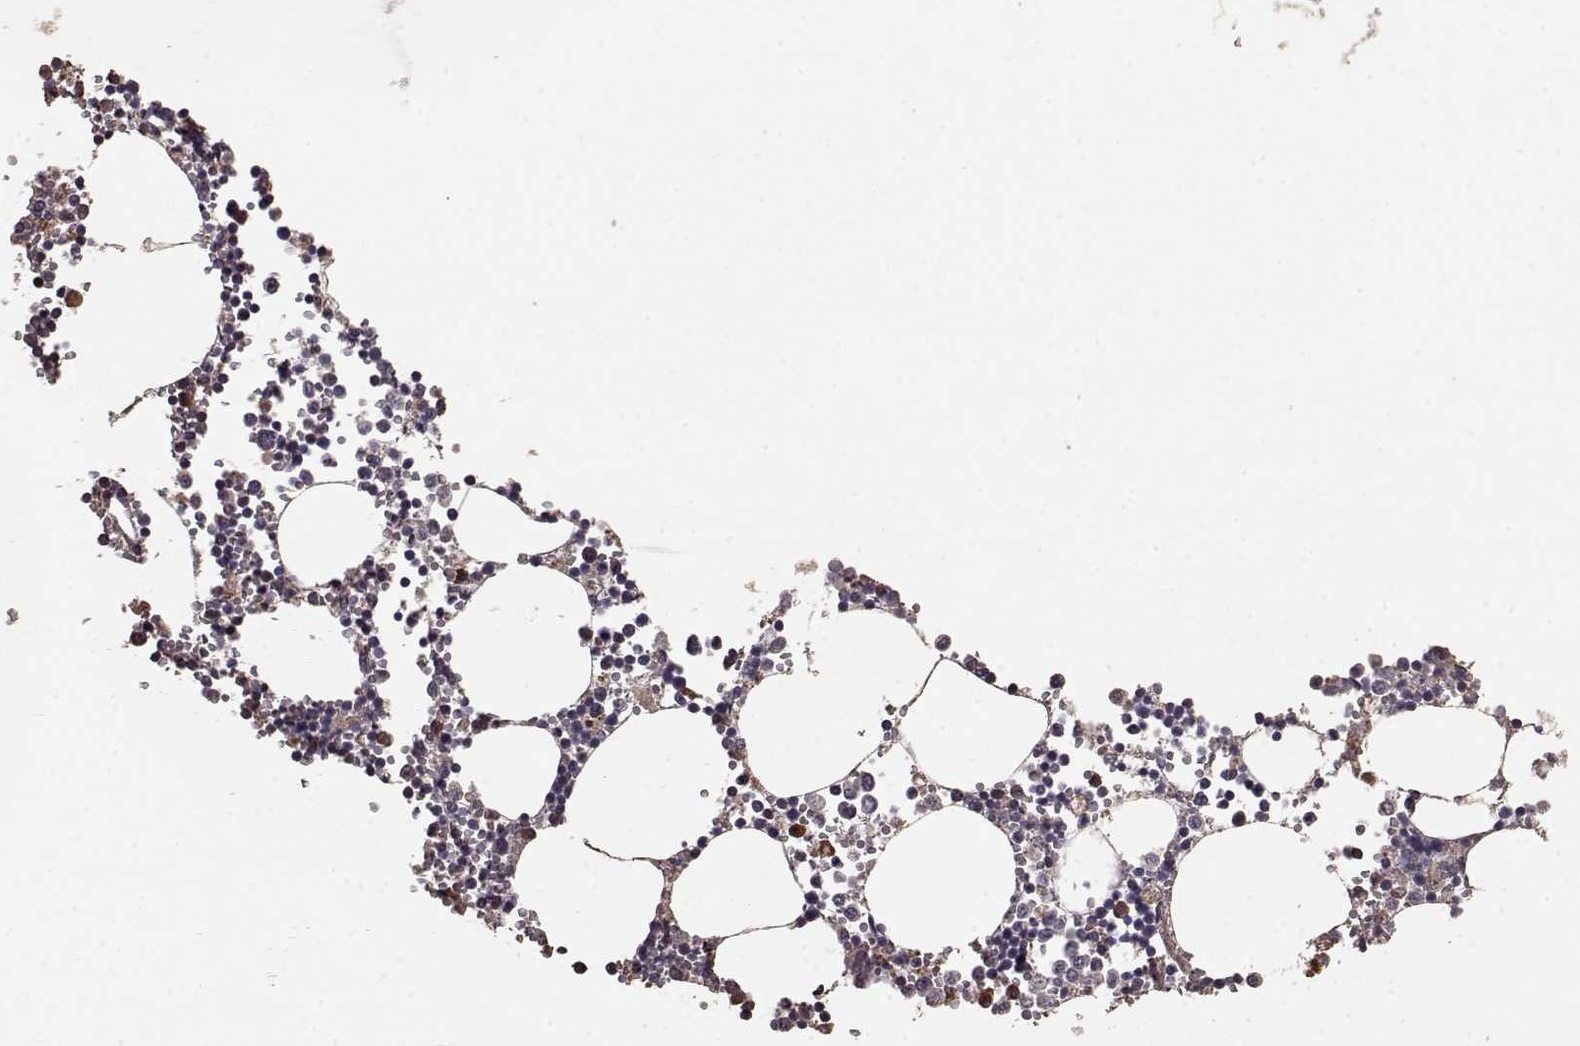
{"staining": {"intensity": "strong", "quantity": "<25%", "location": "cytoplasmic/membranous"}, "tissue": "bone marrow", "cell_type": "Hematopoietic cells", "image_type": "normal", "snomed": [{"axis": "morphology", "description": "Normal tissue, NOS"}, {"axis": "topography", "description": "Bone marrow"}], "caption": "This image displays immunohistochemistry staining of unremarkable human bone marrow, with medium strong cytoplasmic/membranous expression in about <25% of hematopoietic cells.", "gene": "USP15", "patient": {"sex": "male", "age": 54}}